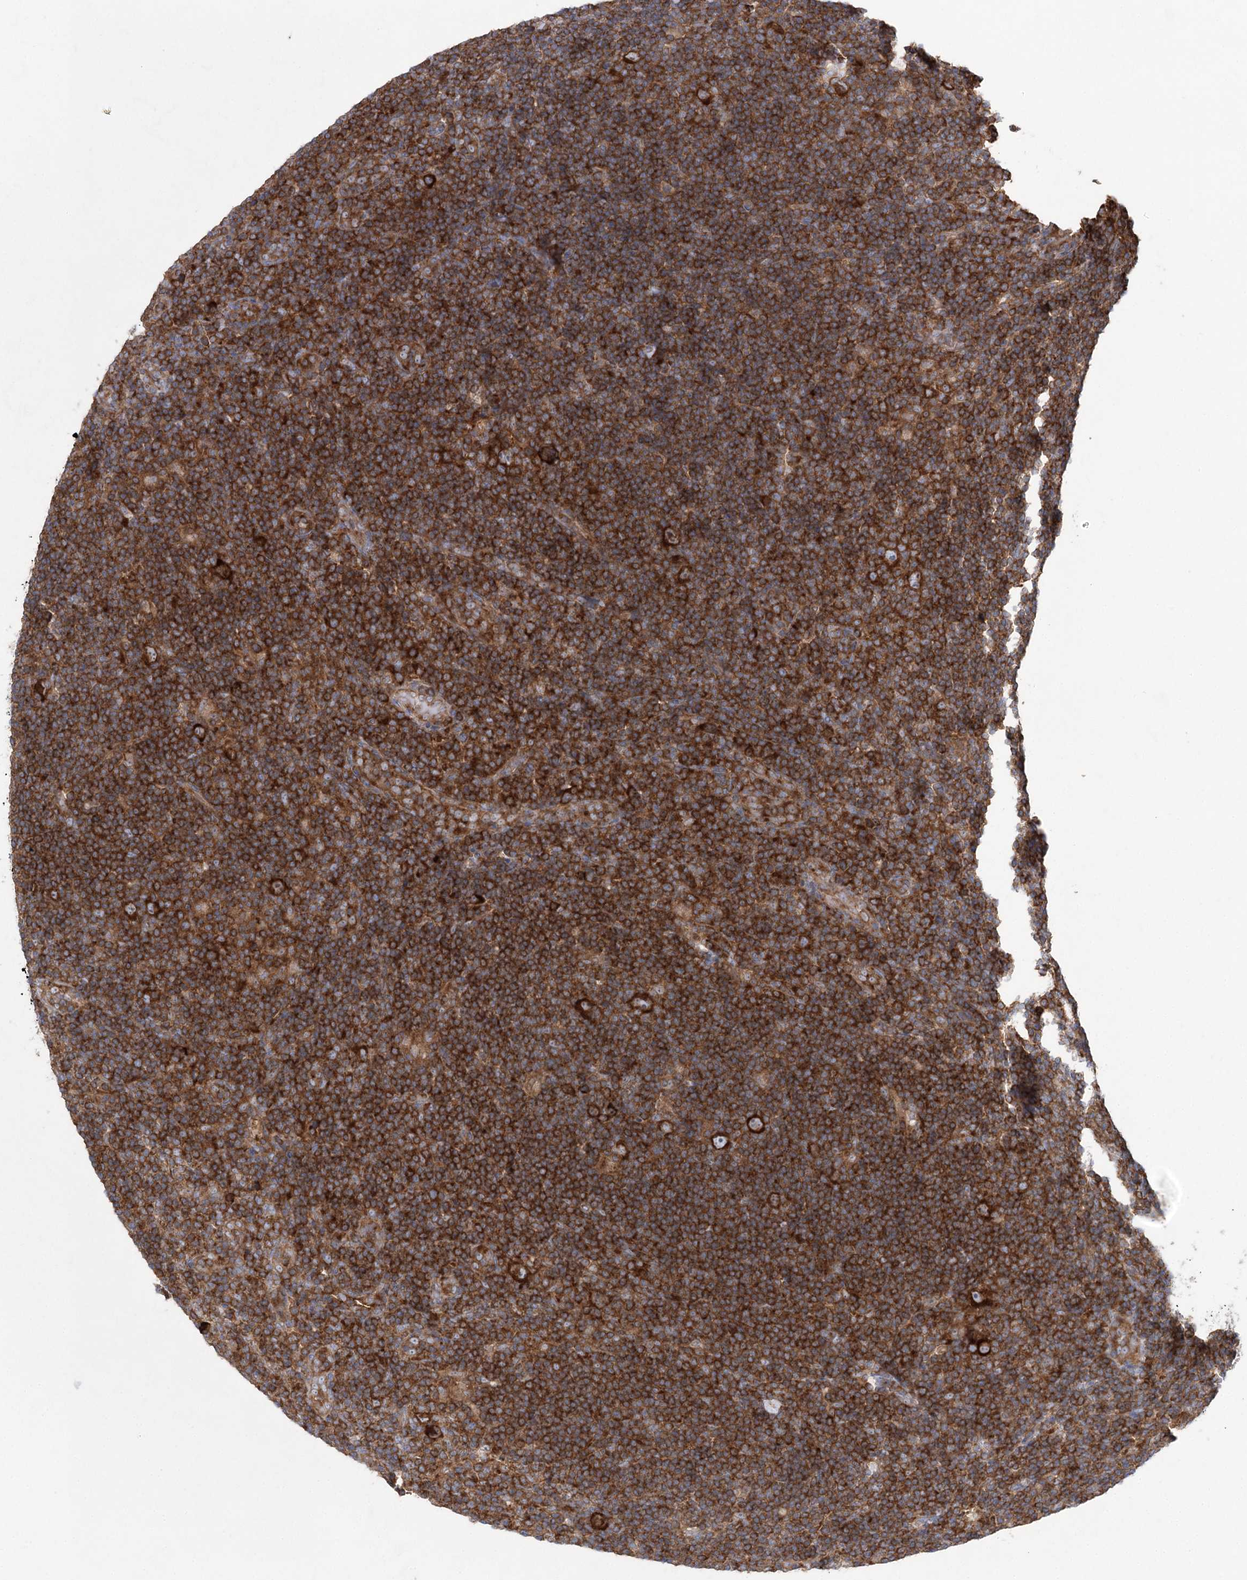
{"staining": {"intensity": "strong", "quantity": ">75%", "location": "cytoplasmic/membranous"}, "tissue": "lymphoma", "cell_type": "Tumor cells", "image_type": "cancer", "snomed": [{"axis": "morphology", "description": "Hodgkin's disease, NOS"}, {"axis": "topography", "description": "Lymph node"}], "caption": "Hodgkin's disease stained with IHC reveals strong cytoplasmic/membranous expression in approximately >75% of tumor cells. The staining is performed using DAB (3,3'-diaminobenzidine) brown chromogen to label protein expression. The nuclei are counter-stained blue using hematoxylin.", "gene": "EIF3A", "patient": {"sex": "female", "age": 57}}